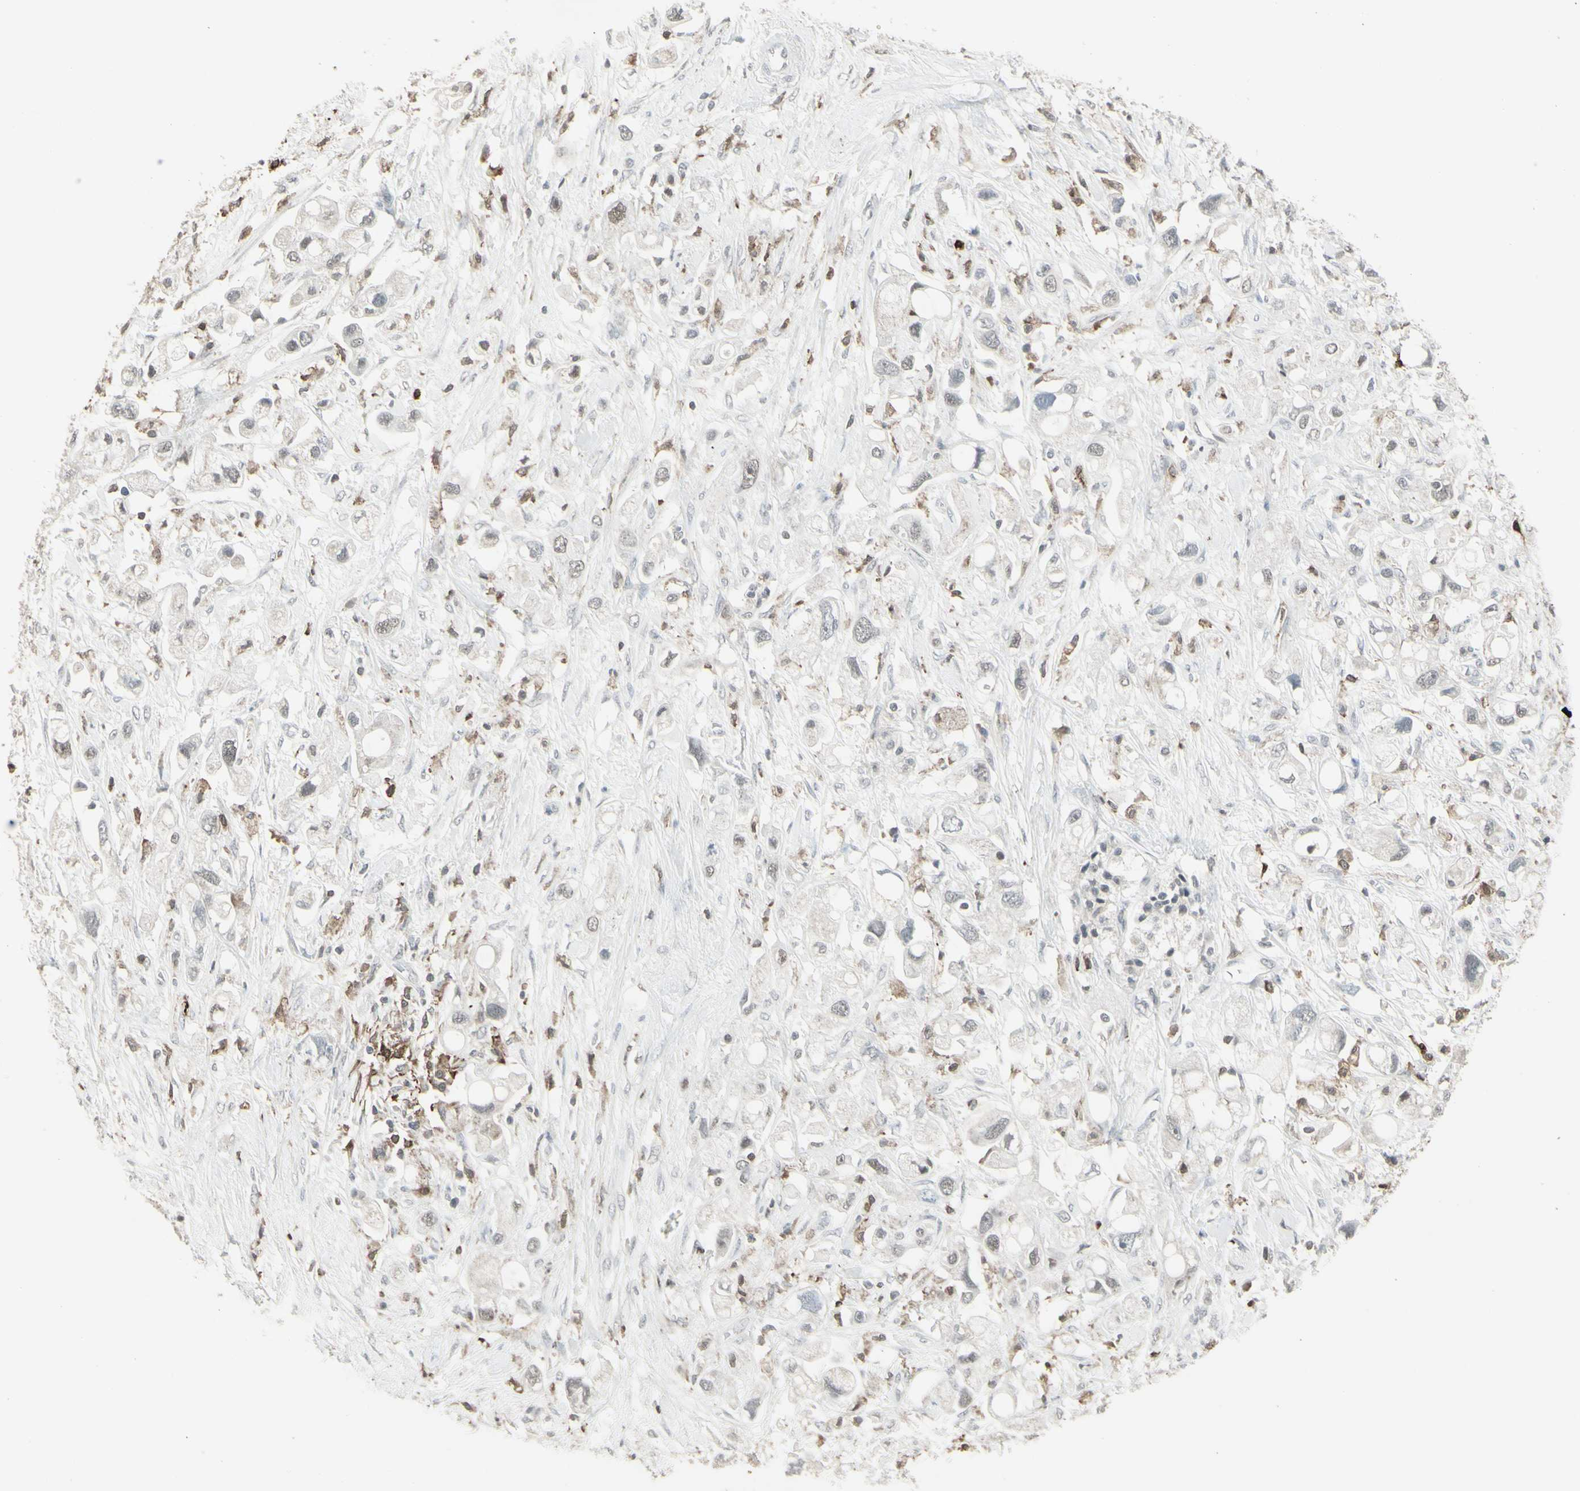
{"staining": {"intensity": "weak", "quantity": "<25%", "location": "cytoplasmic/membranous,nuclear"}, "tissue": "pancreatic cancer", "cell_type": "Tumor cells", "image_type": "cancer", "snomed": [{"axis": "morphology", "description": "Adenocarcinoma, NOS"}, {"axis": "topography", "description": "Pancreas"}], "caption": "Tumor cells are negative for brown protein staining in pancreatic cancer.", "gene": "SAMSN1", "patient": {"sex": "female", "age": 56}}